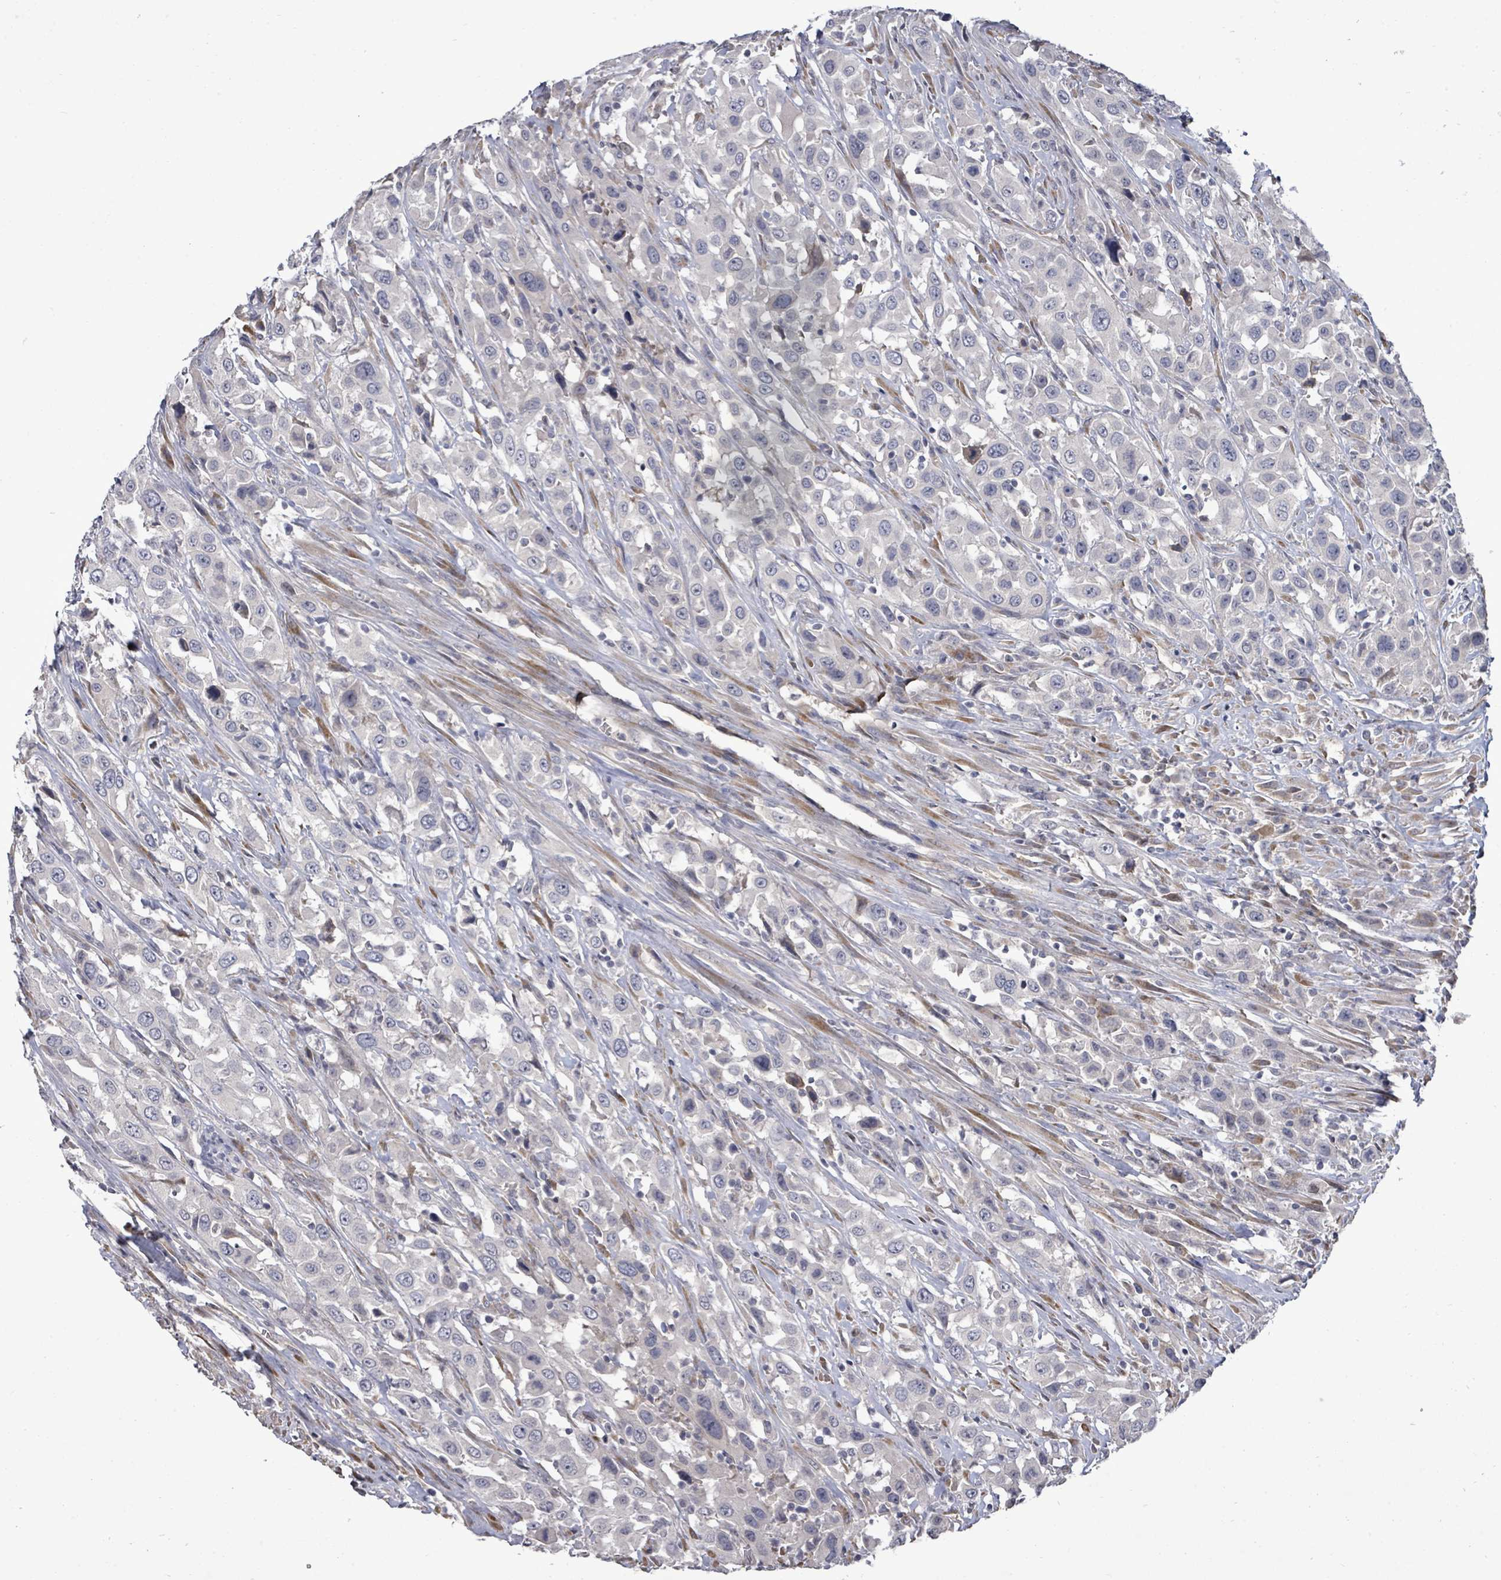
{"staining": {"intensity": "negative", "quantity": "none", "location": "none"}, "tissue": "urothelial cancer", "cell_type": "Tumor cells", "image_type": "cancer", "snomed": [{"axis": "morphology", "description": "Urothelial carcinoma, High grade"}, {"axis": "topography", "description": "Urinary bladder"}], "caption": "The histopathology image demonstrates no significant positivity in tumor cells of urothelial cancer.", "gene": "POMGNT2", "patient": {"sex": "male", "age": 61}}